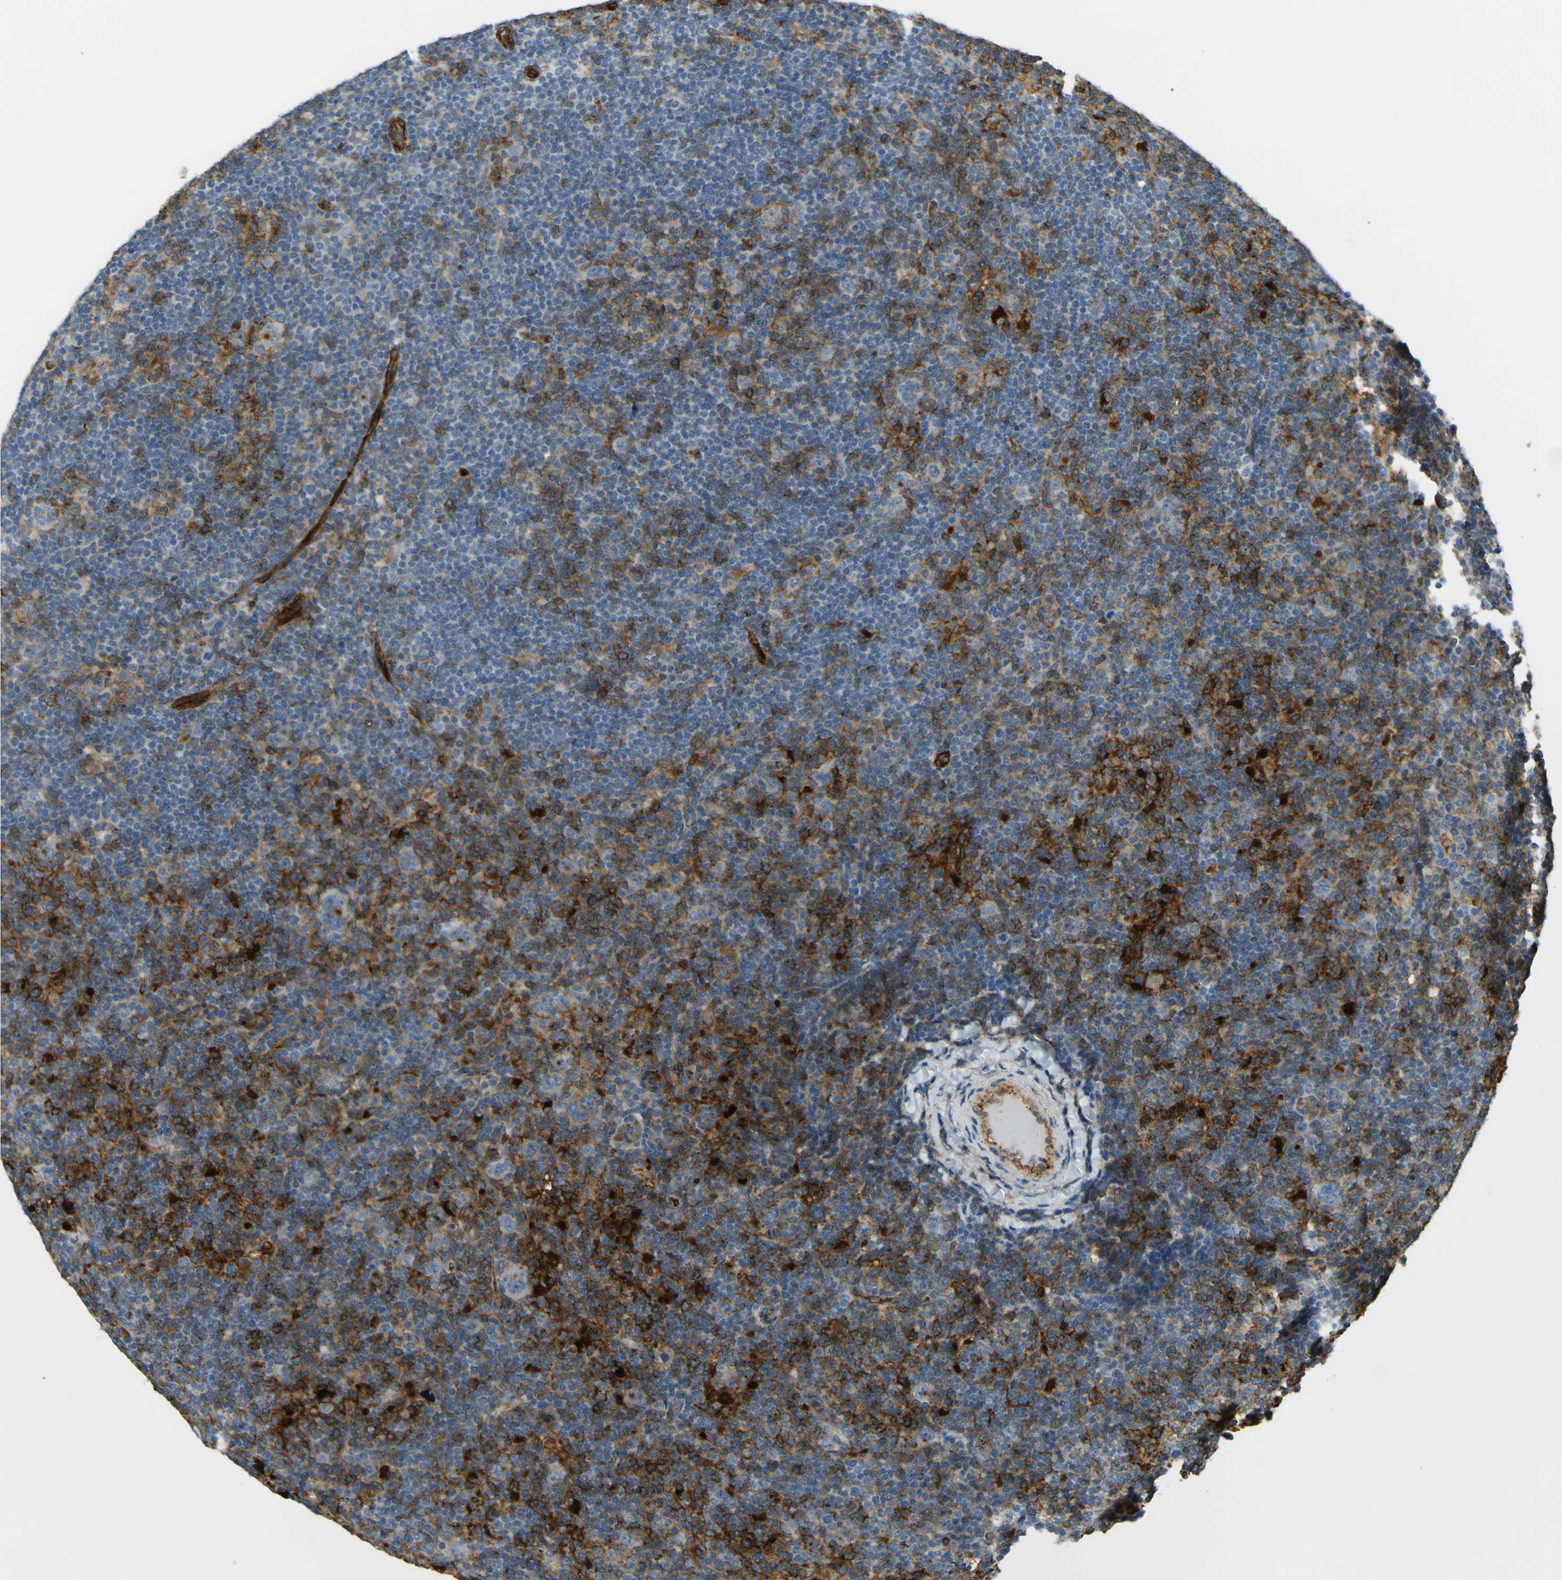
{"staining": {"intensity": "strong", "quantity": "25%-75%", "location": "cytoplasmic/membranous"}, "tissue": "lymphoma", "cell_type": "Tumor cells", "image_type": "cancer", "snomed": [{"axis": "morphology", "description": "Hodgkin's disease, NOS"}, {"axis": "topography", "description": "Lymph node"}], "caption": "Tumor cells display strong cytoplasmic/membranous staining in approximately 25%-75% of cells in lymphoma. The staining was performed using DAB (3,3'-diaminobenzidine) to visualize the protein expression in brown, while the nuclei were stained in blue with hematoxylin (Magnification: 20x).", "gene": "PLXDC1", "patient": {"sex": "female", "age": 57}}